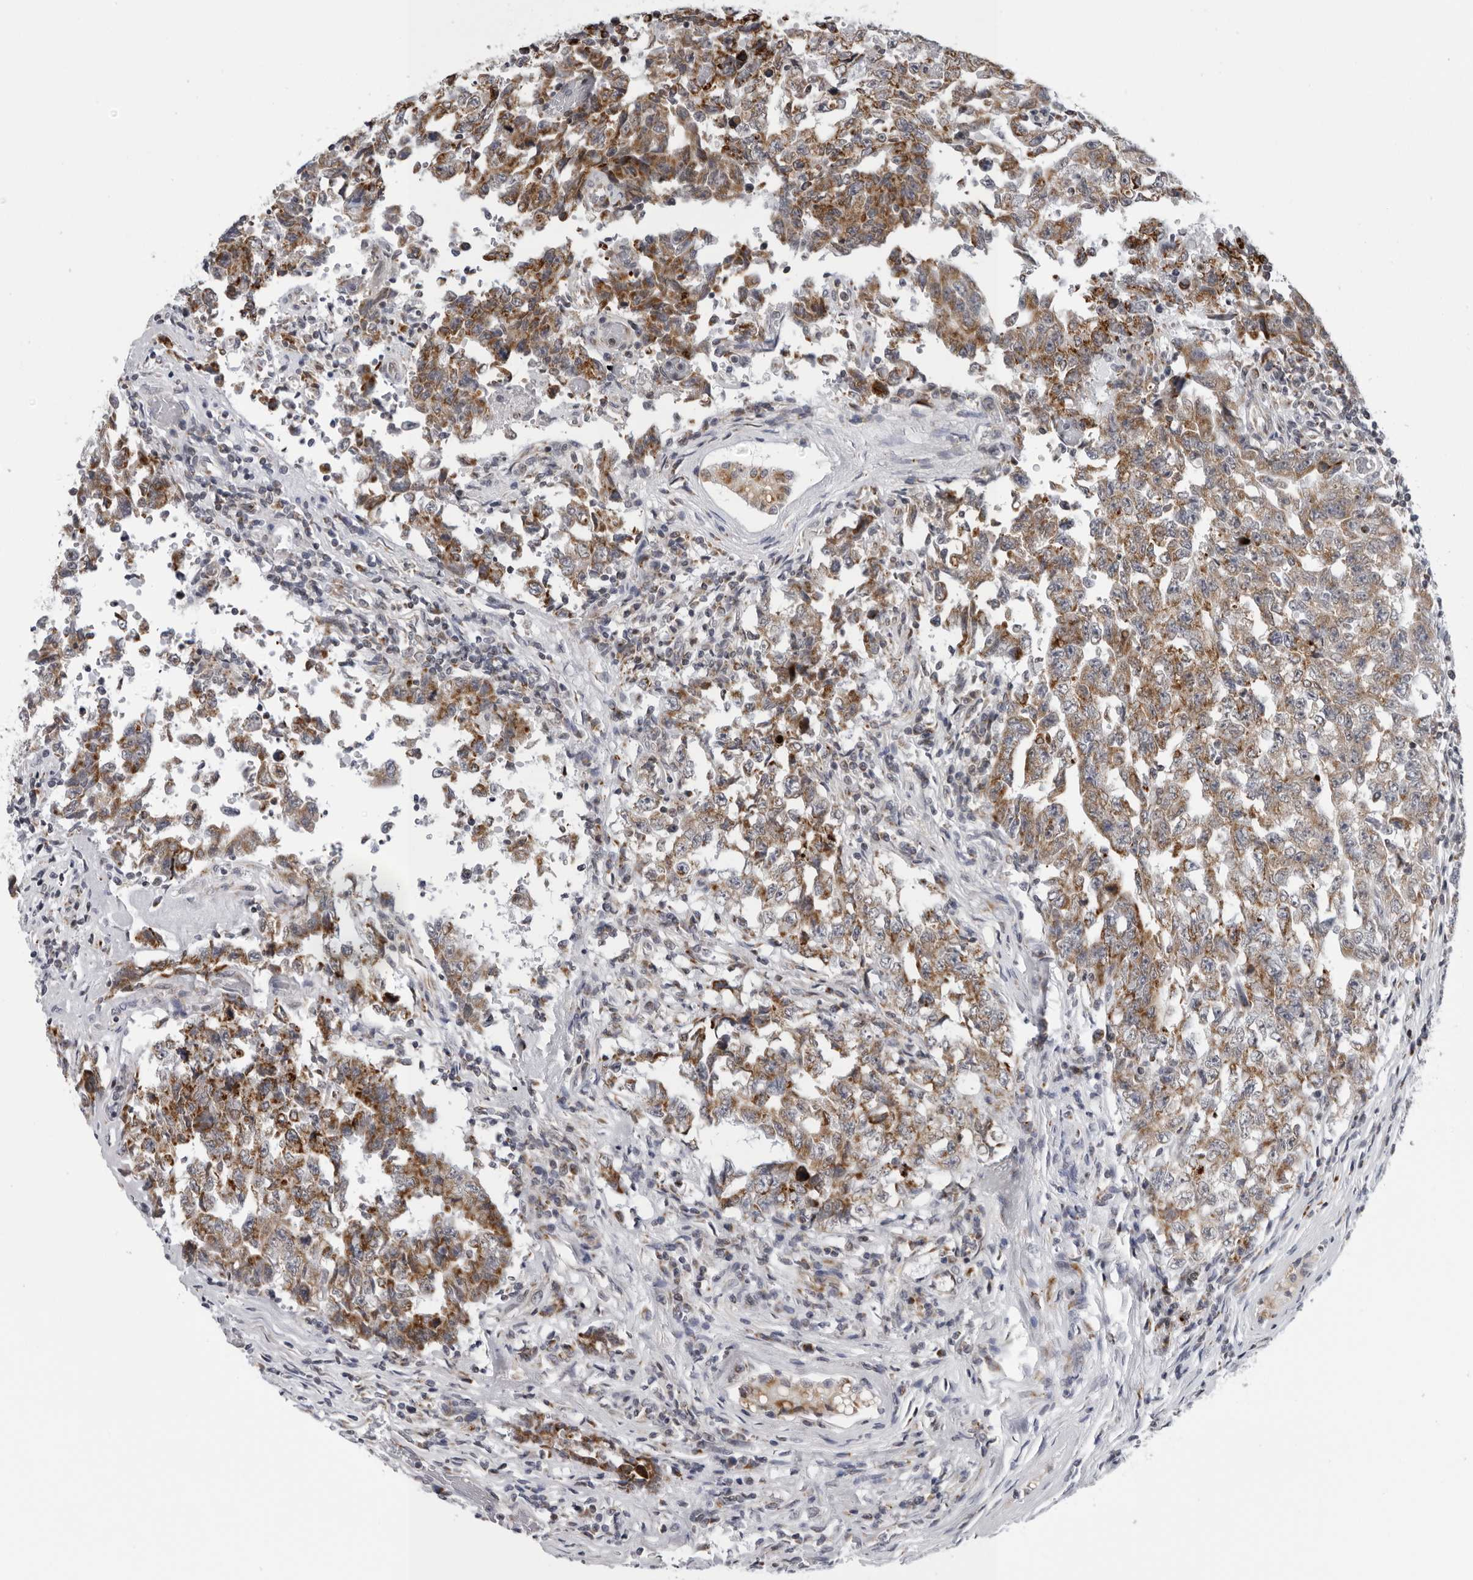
{"staining": {"intensity": "strong", "quantity": "25%-75%", "location": "cytoplasmic/membranous"}, "tissue": "testis cancer", "cell_type": "Tumor cells", "image_type": "cancer", "snomed": [{"axis": "morphology", "description": "Carcinoma, Embryonal, NOS"}, {"axis": "topography", "description": "Testis"}], "caption": "Testis embryonal carcinoma tissue reveals strong cytoplasmic/membranous expression in approximately 25%-75% of tumor cells, visualized by immunohistochemistry.", "gene": "CPT2", "patient": {"sex": "male", "age": 26}}